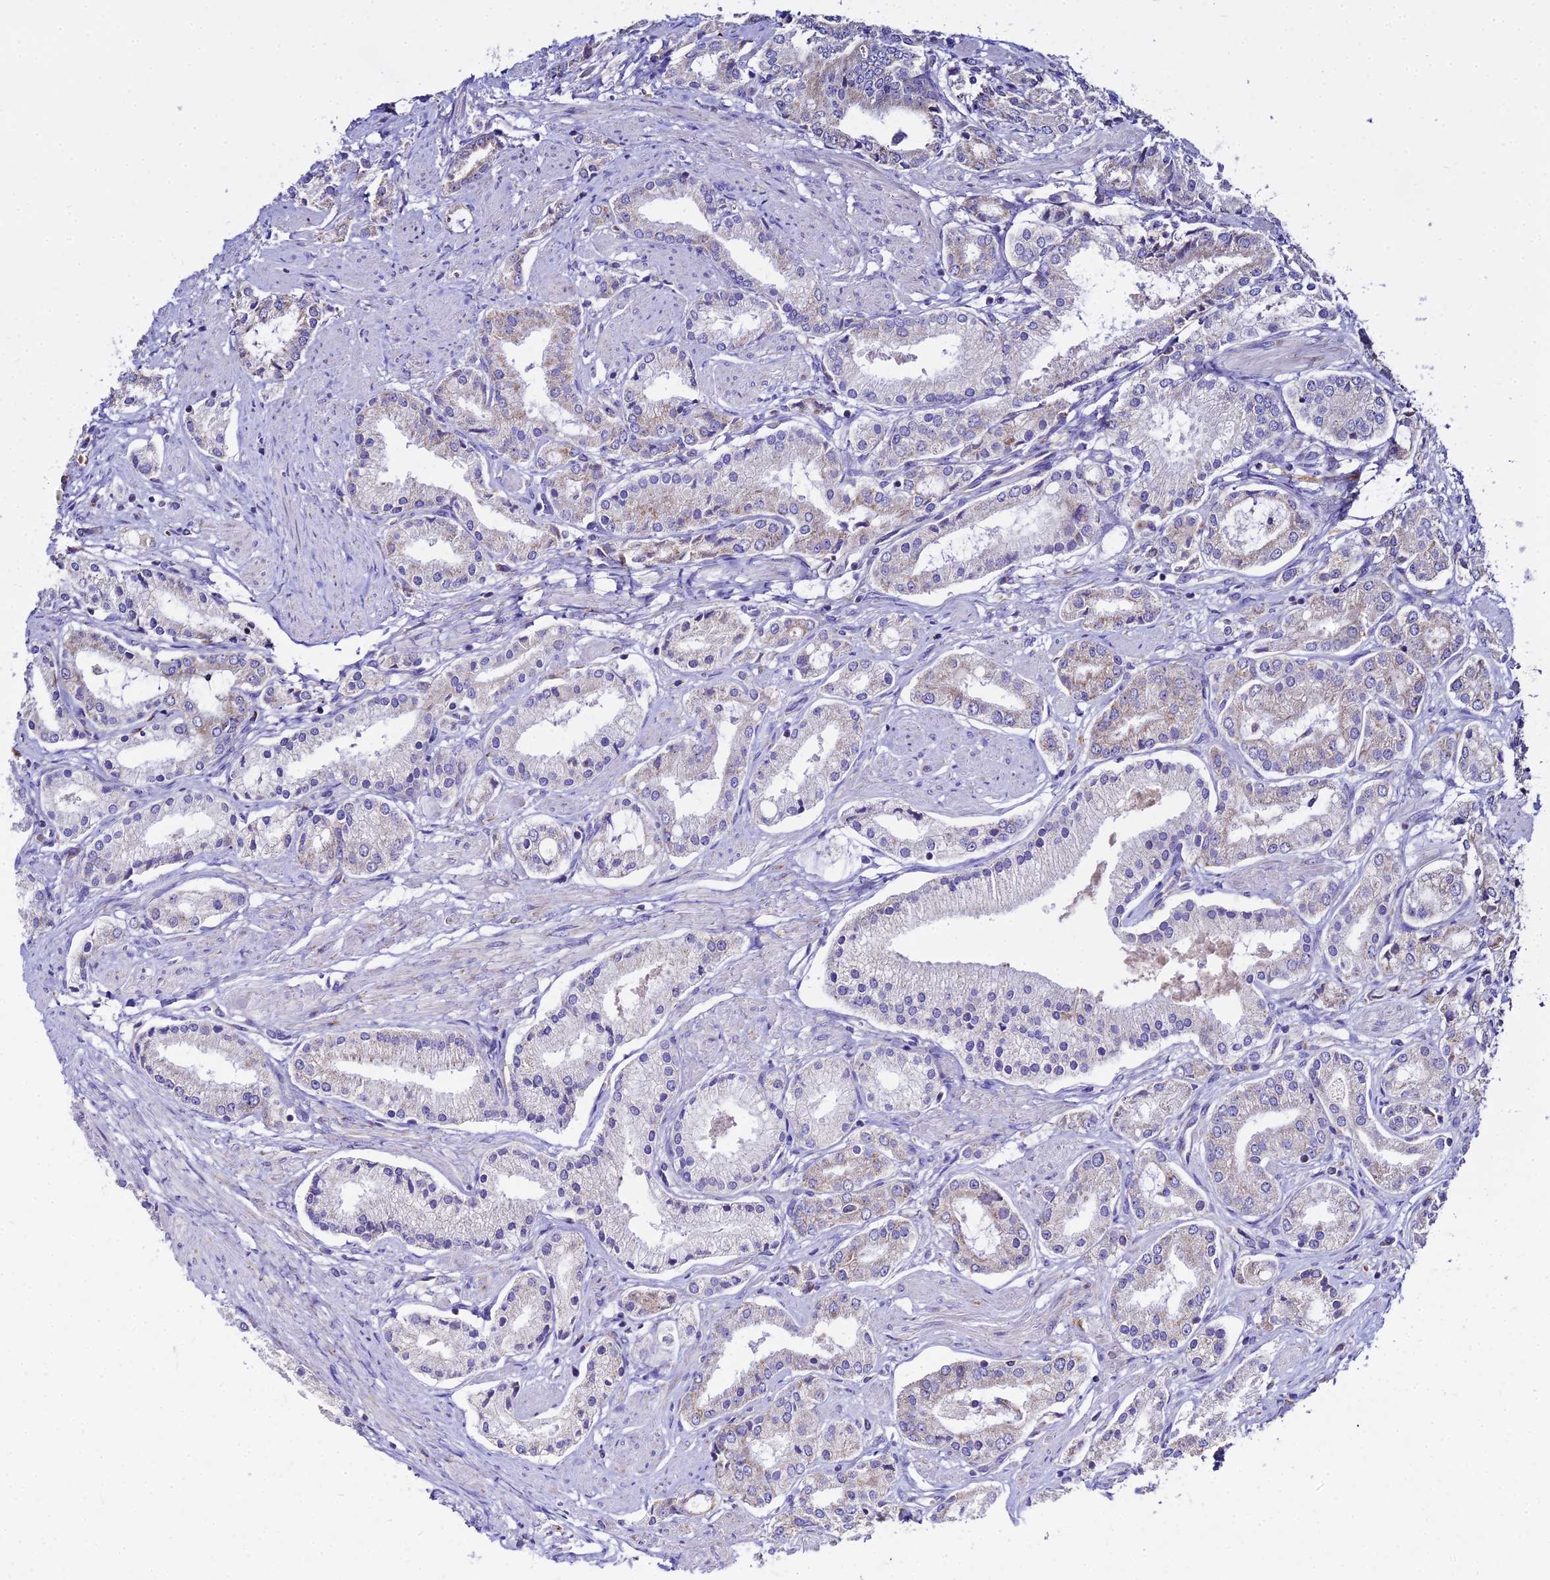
{"staining": {"intensity": "weak", "quantity": "<25%", "location": "cytoplasmic/membranous"}, "tissue": "prostate cancer", "cell_type": "Tumor cells", "image_type": "cancer", "snomed": [{"axis": "morphology", "description": "Adenocarcinoma, High grade"}, {"axis": "topography", "description": "Prostate and seminal vesicle, NOS"}], "caption": "Human prostate cancer (high-grade adenocarcinoma) stained for a protein using IHC demonstrates no positivity in tumor cells.", "gene": "TYW5", "patient": {"sex": "male", "age": 64}}